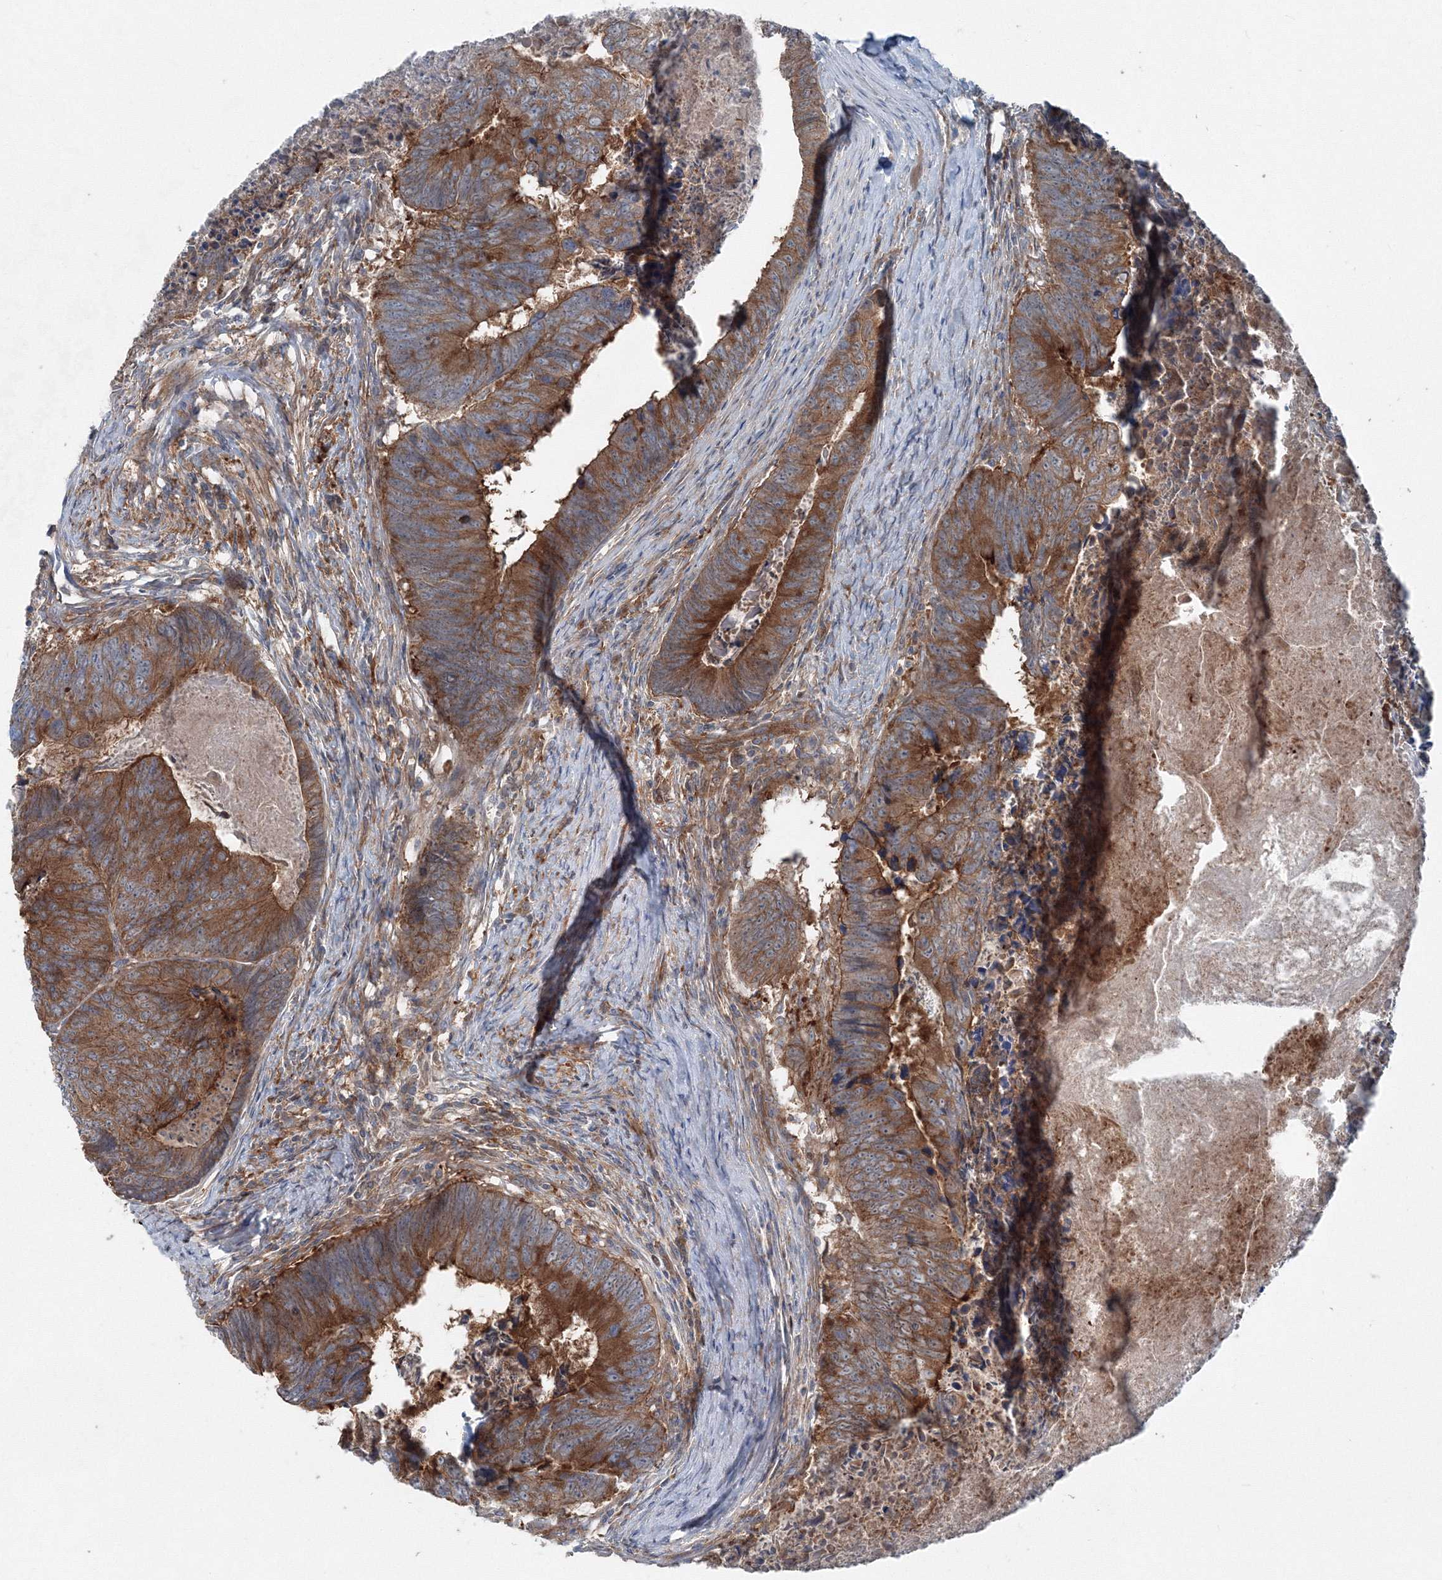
{"staining": {"intensity": "moderate", "quantity": ">75%", "location": "cytoplasmic/membranous"}, "tissue": "colorectal cancer", "cell_type": "Tumor cells", "image_type": "cancer", "snomed": [{"axis": "morphology", "description": "Adenocarcinoma, NOS"}, {"axis": "topography", "description": "Colon"}], "caption": "Brown immunohistochemical staining in human adenocarcinoma (colorectal) shows moderate cytoplasmic/membranous positivity in approximately >75% of tumor cells. (DAB (3,3'-diaminobenzidine) IHC with brightfield microscopy, high magnification).", "gene": "TPRKB", "patient": {"sex": "female", "age": 67}}